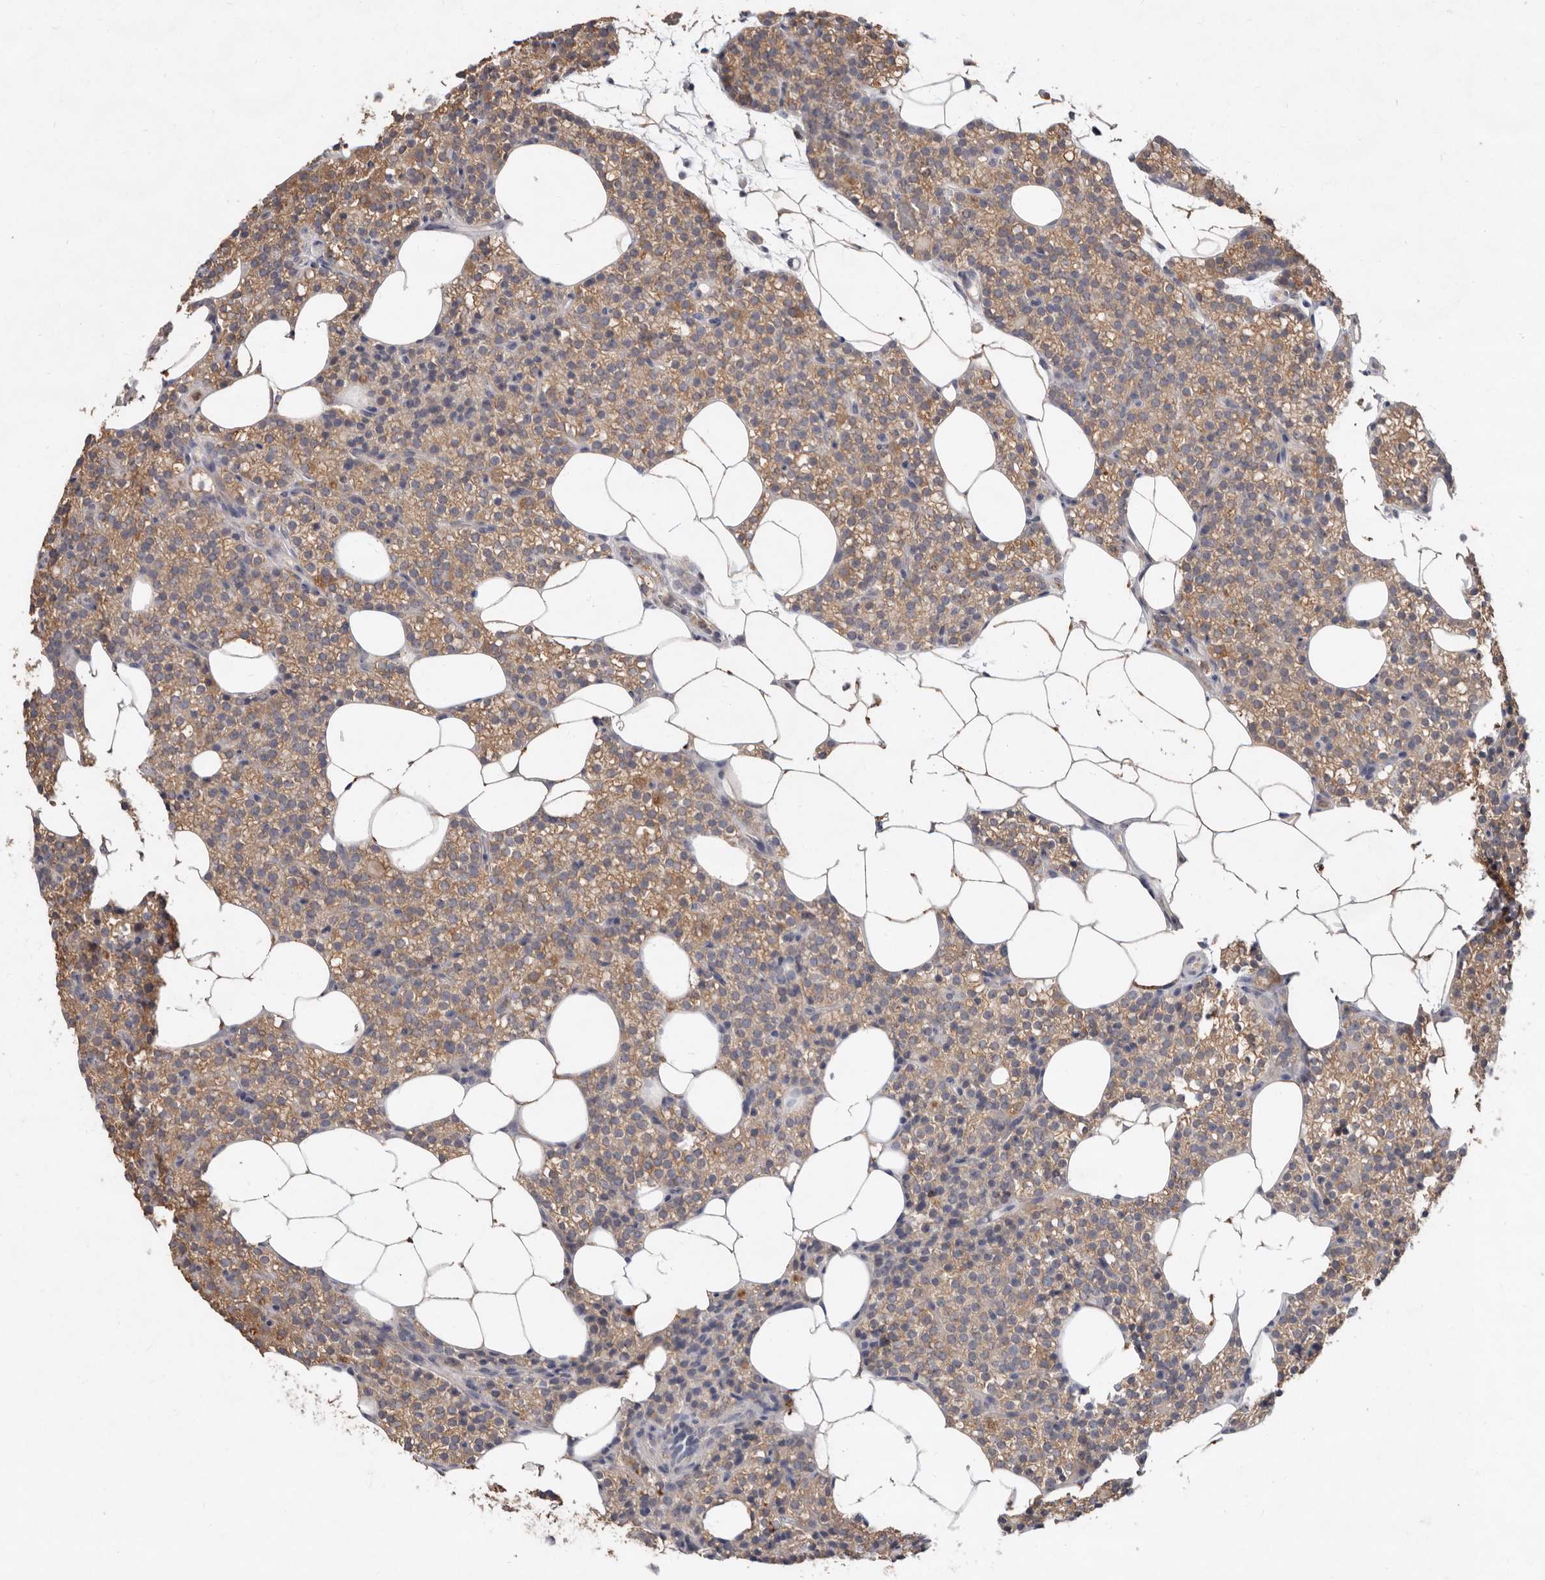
{"staining": {"intensity": "moderate", "quantity": ">75%", "location": "cytoplasmic/membranous"}, "tissue": "parathyroid gland", "cell_type": "Glandular cells", "image_type": "normal", "snomed": [{"axis": "morphology", "description": "Normal tissue, NOS"}, {"axis": "topography", "description": "Parathyroid gland"}], "caption": "Glandular cells show medium levels of moderate cytoplasmic/membranous expression in about >75% of cells in normal human parathyroid gland.", "gene": "EDEM1", "patient": {"sex": "female", "age": 56}}